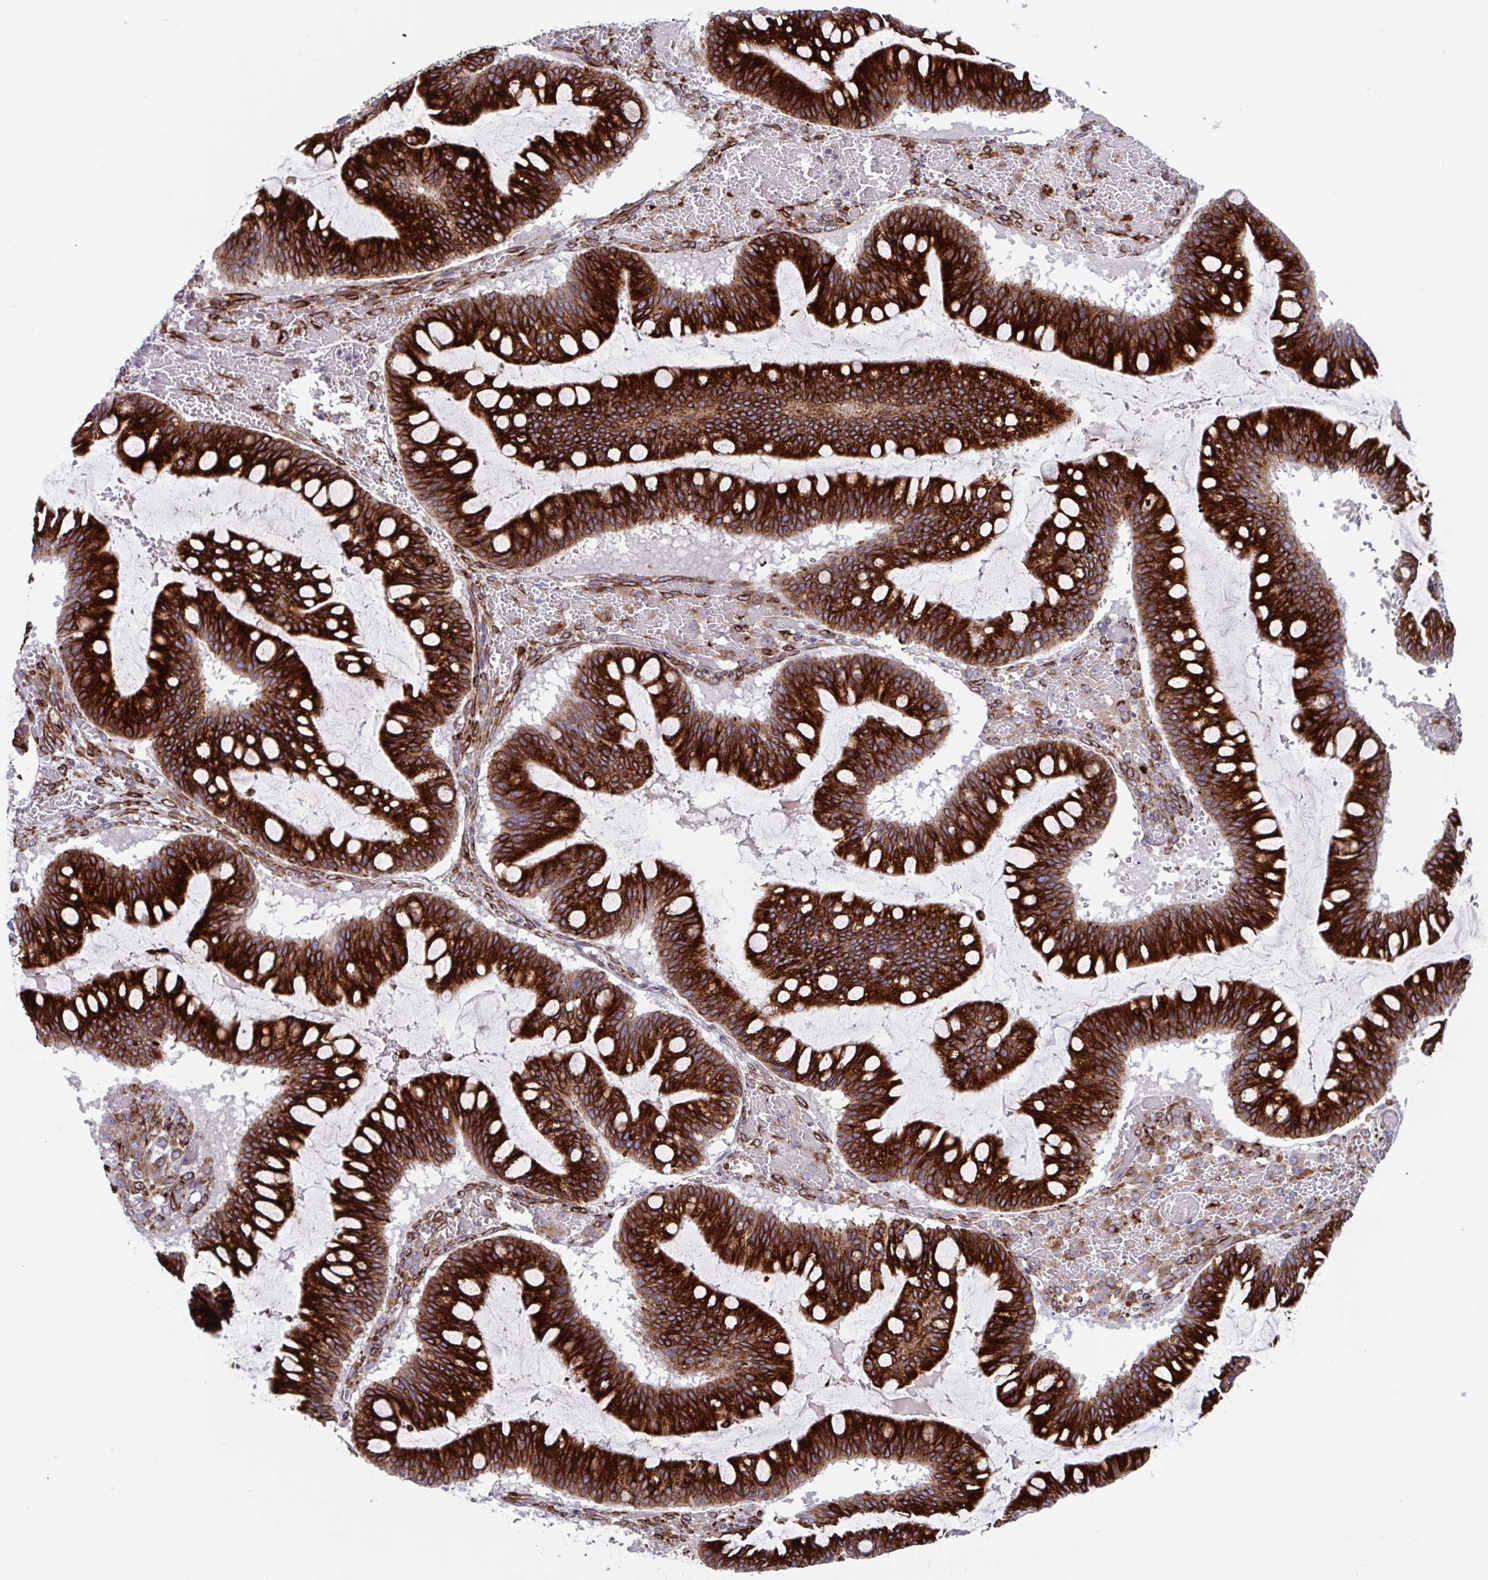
{"staining": {"intensity": "strong", "quantity": ">75%", "location": "cytoplasmic/membranous"}, "tissue": "ovarian cancer", "cell_type": "Tumor cells", "image_type": "cancer", "snomed": [{"axis": "morphology", "description": "Cystadenocarcinoma, mucinous, NOS"}, {"axis": "topography", "description": "Ovary"}], "caption": "Protein expression analysis of human ovarian cancer reveals strong cytoplasmic/membranous positivity in approximately >75% of tumor cells. The staining was performed using DAB to visualize the protein expression in brown, while the nuclei were stained in blue with hematoxylin (Magnification: 20x).", "gene": "RFK", "patient": {"sex": "female", "age": 73}}